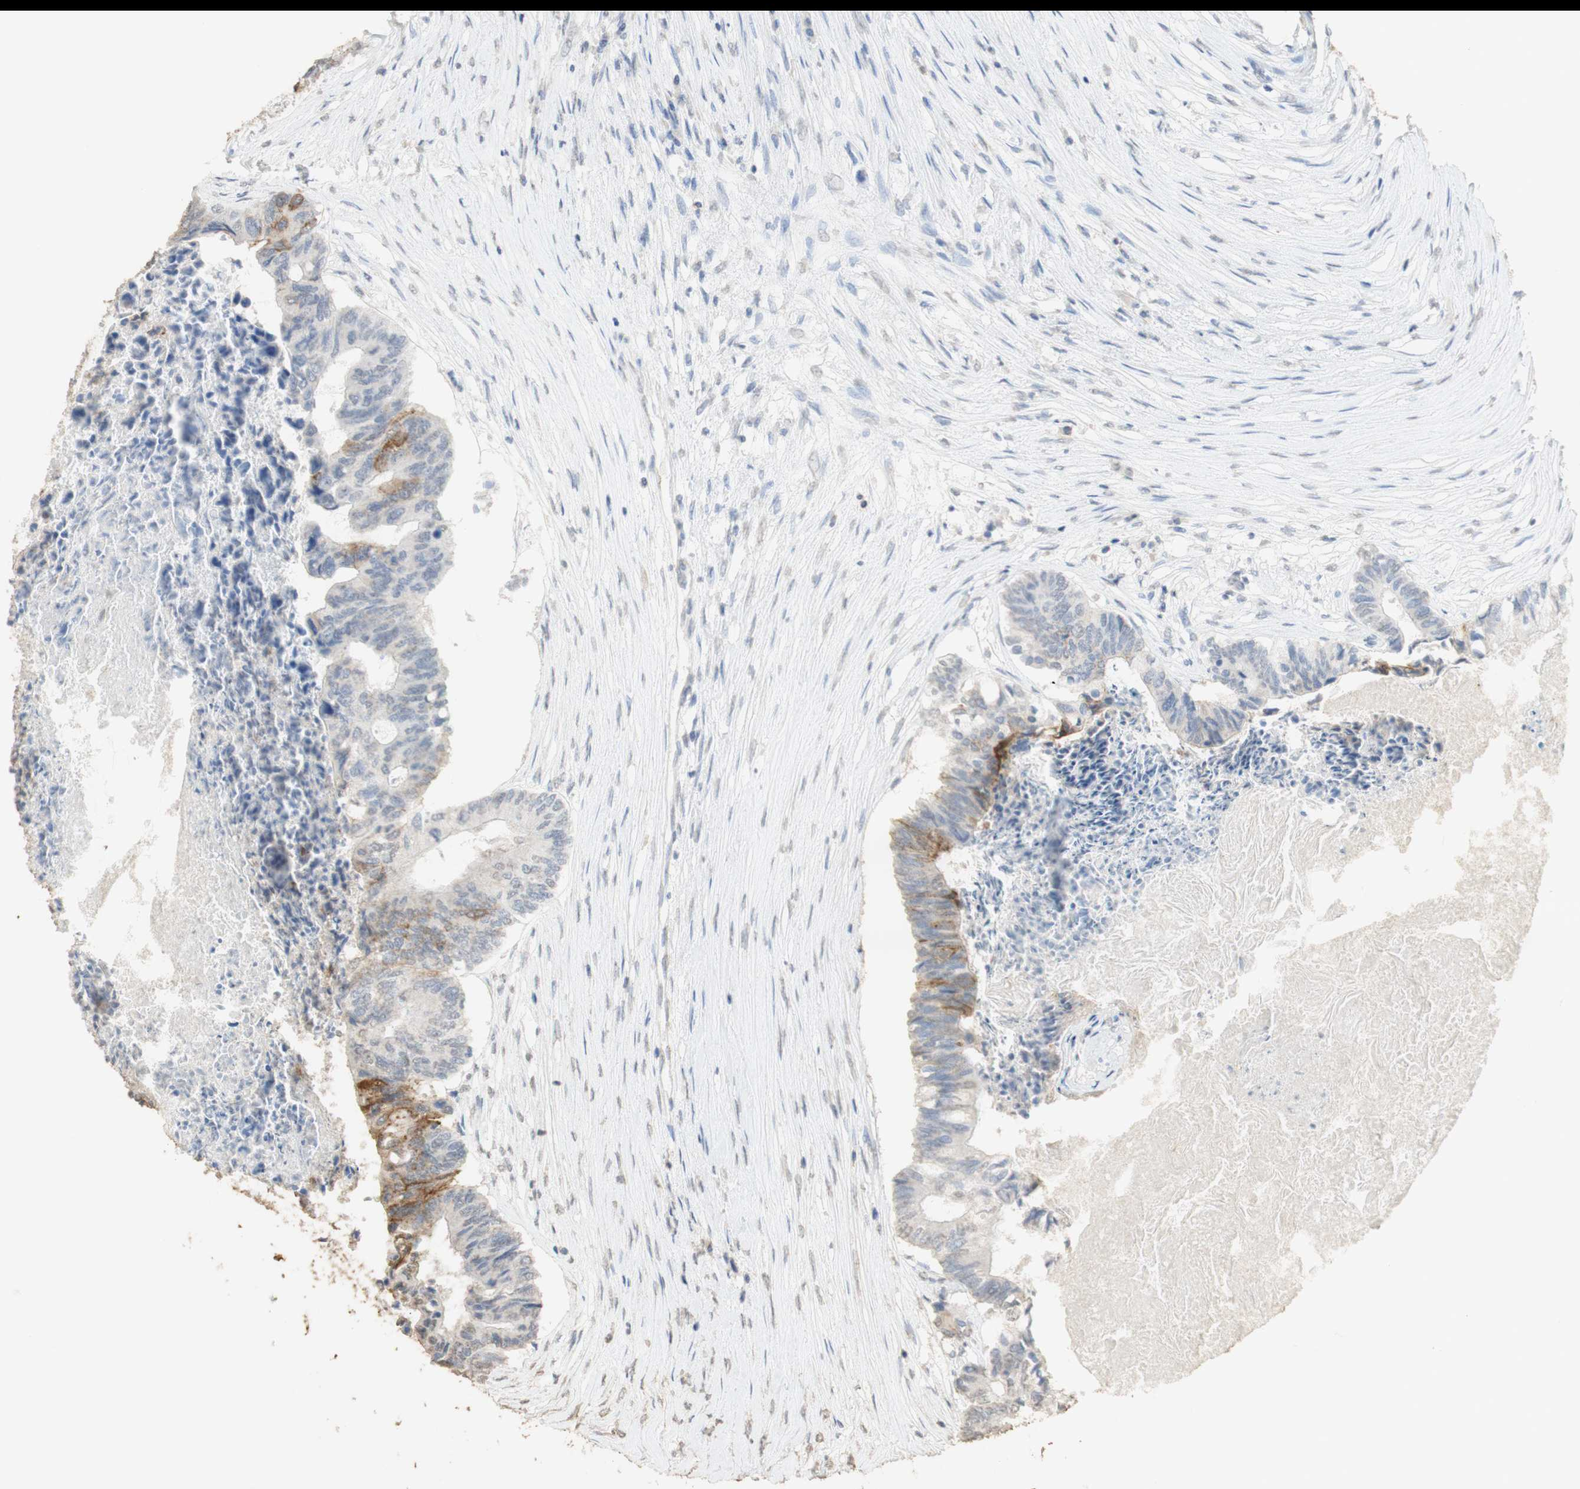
{"staining": {"intensity": "moderate", "quantity": "<25%", "location": "cytoplasmic/membranous"}, "tissue": "colorectal cancer", "cell_type": "Tumor cells", "image_type": "cancer", "snomed": [{"axis": "morphology", "description": "Adenocarcinoma, NOS"}, {"axis": "topography", "description": "Rectum"}], "caption": "Colorectal adenocarcinoma was stained to show a protein in brown. There is low levels of moderate cytoplasmic/membranous staining in approximately <25% of tumor cells.", "gene": "L1CAM", "patient": {"sex": "male", "age": 63}}